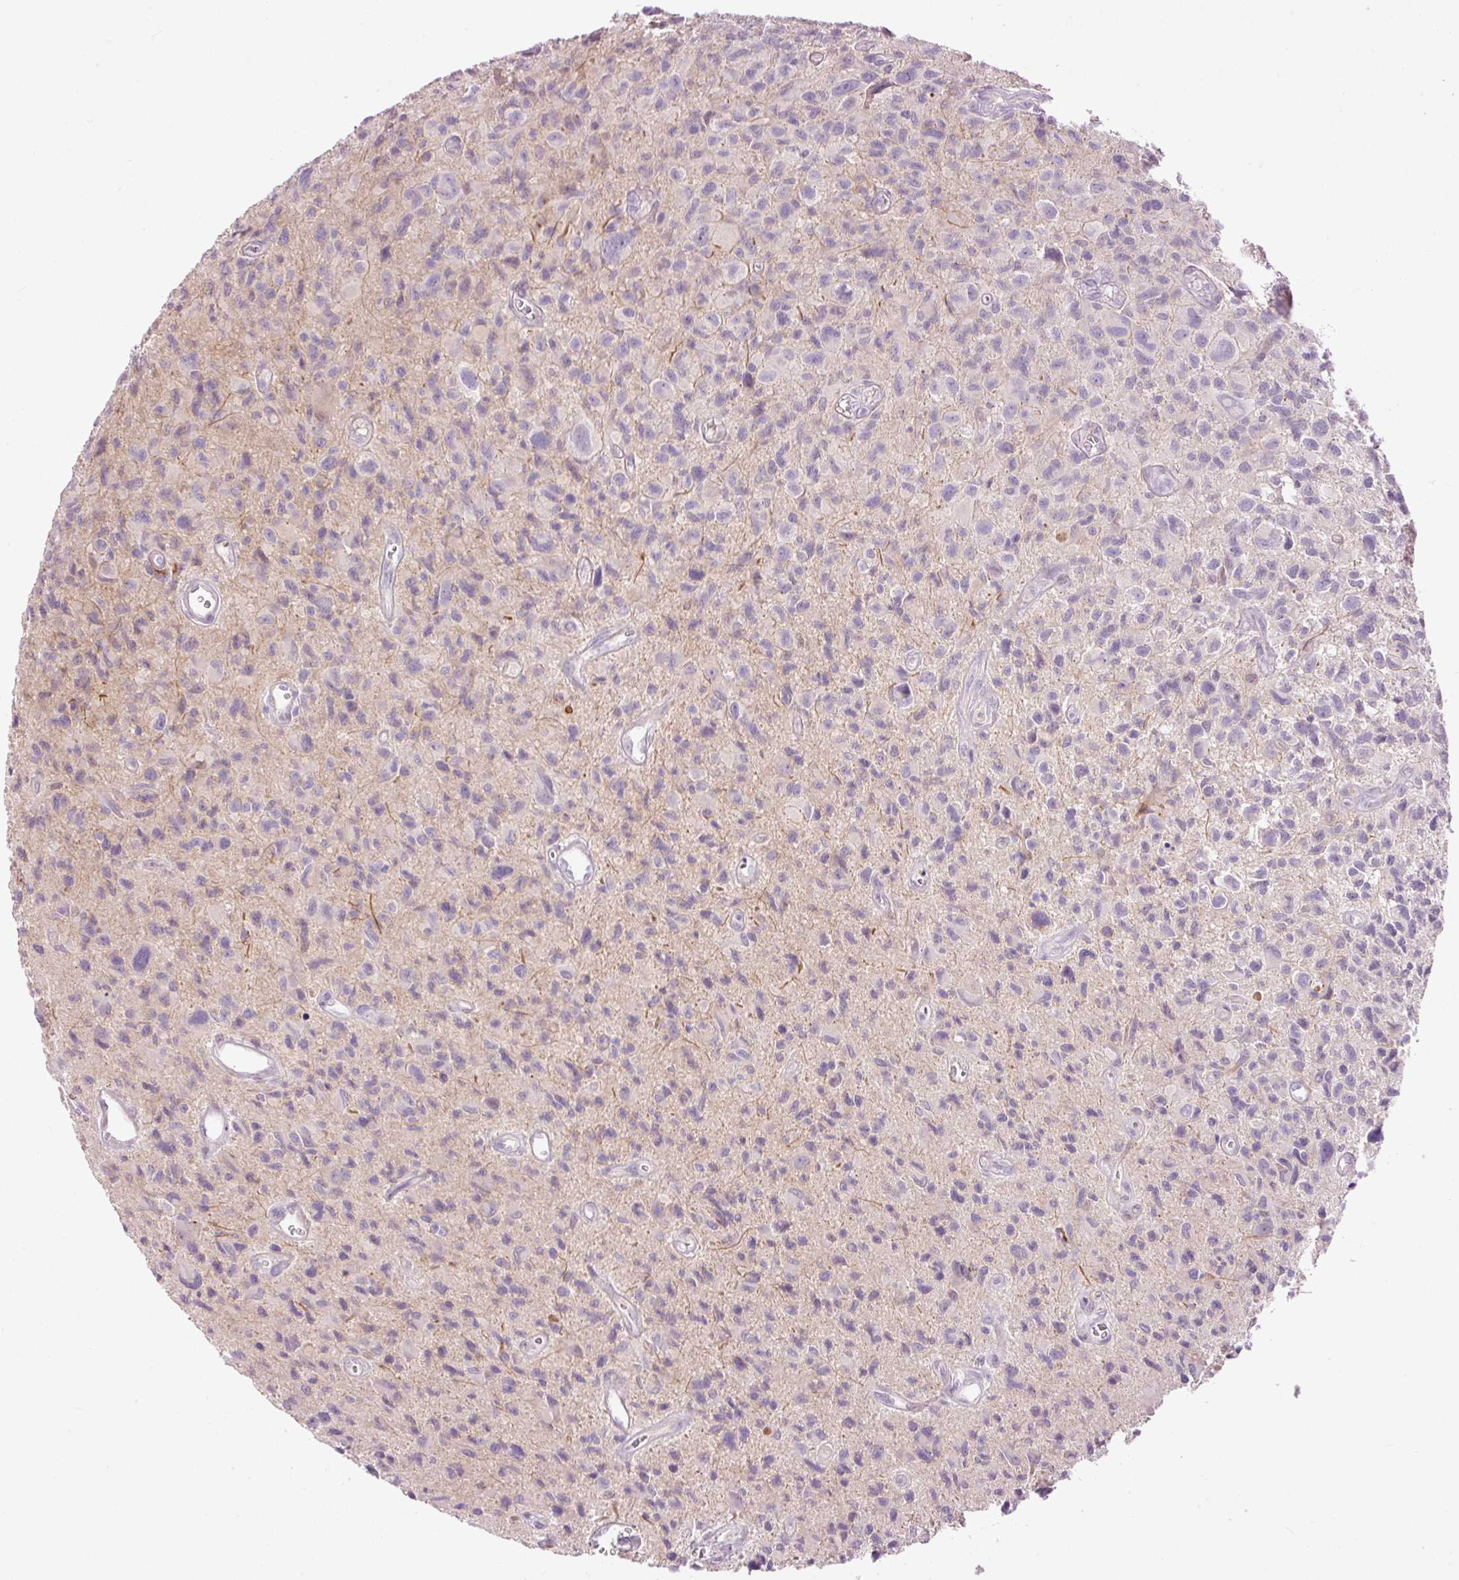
{"staining": {"intensity": "negative", "quantity": "none", "location": "none"}, "tissue": "glioma", "cell_type": "Tumor cells", "image_type": "cancer", "snomed": [{"axis": "morphology", "description": "Glioma, malignant, High grade"}, {"axis": "topography", "description": "Brain"}], "caption": "There is no significant positivity in tumor cells of glioma. (DAB (3,3'-diaminobenzidine) IHC, high magnification).", "gene": "FCRL4", "patient": {"sex": "male", "age": 76}}